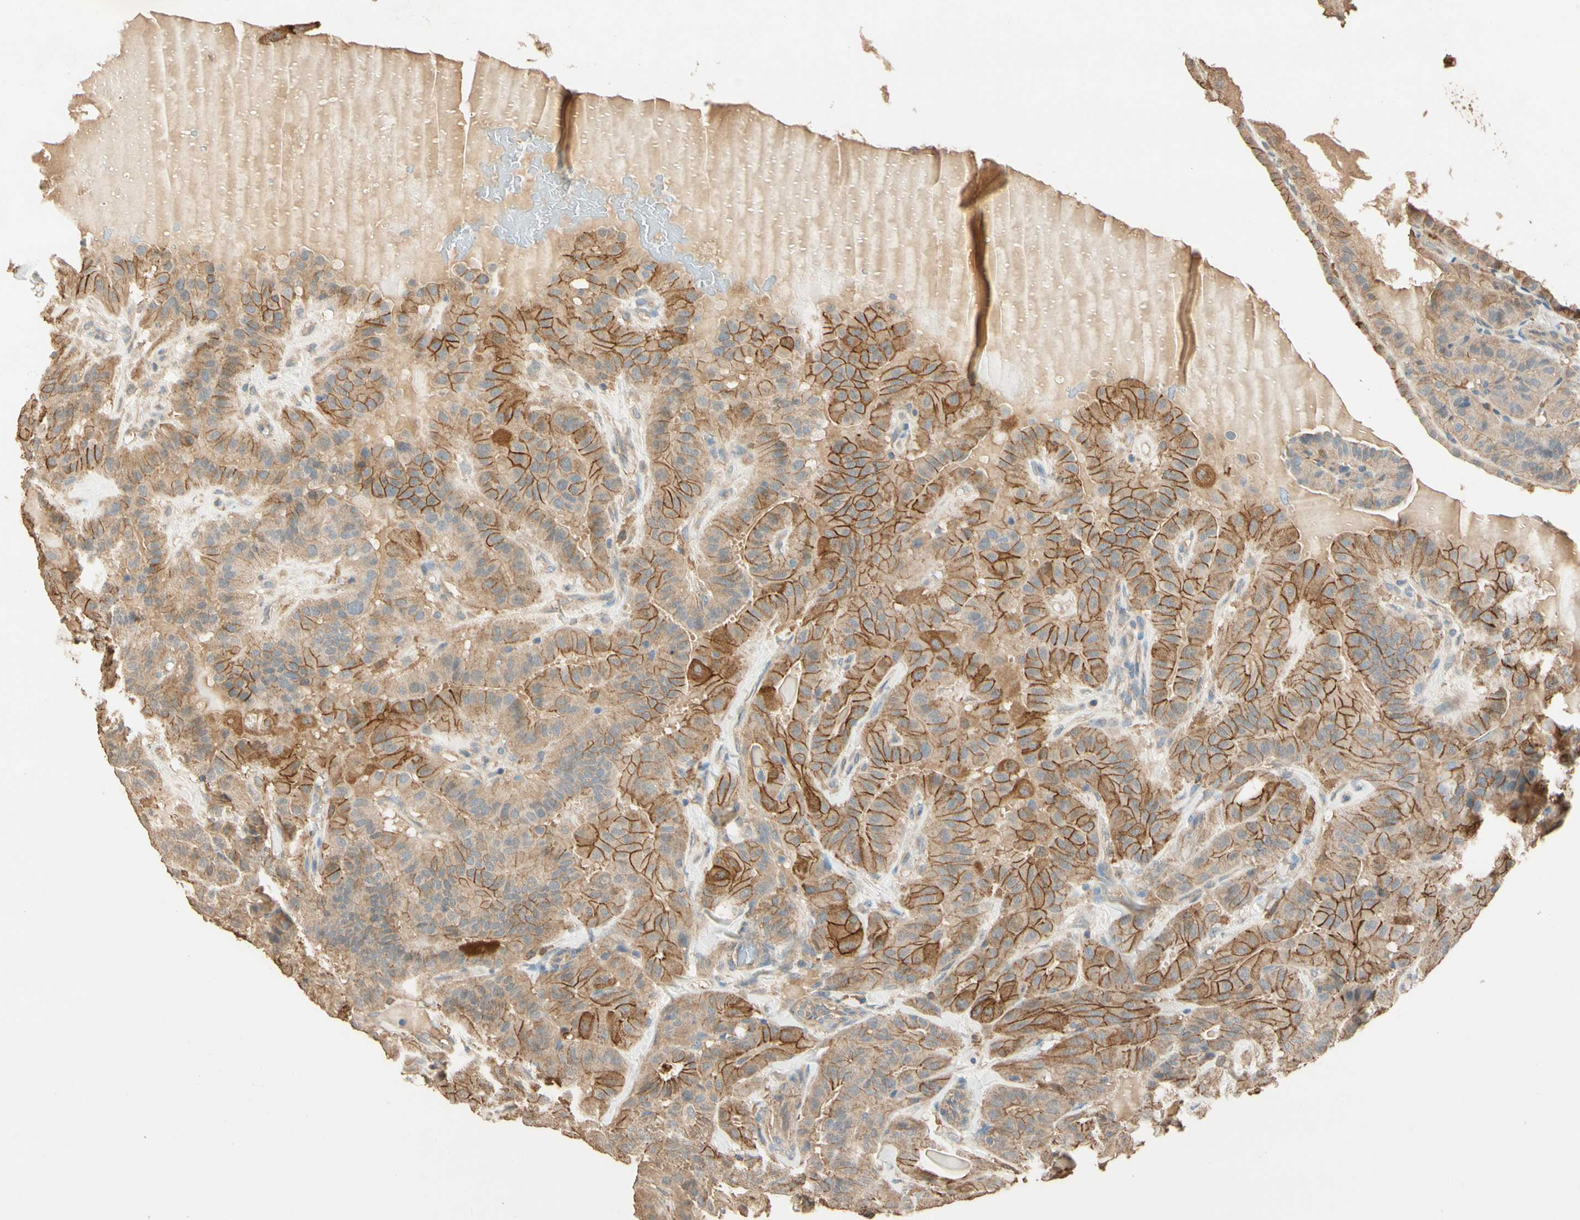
{"staining": {"intensity": "moderate", "quantity": ">75%", "location": "cytoplasmic/membranous"}, "tissue": "thyroid cancer", "cell_type": "Tumor cells", "image_type": "cancer", "snomed": [{"axis": "morphology", "description": "Papillary adenocarcinoma, NOS"}, {"axis": "topography", "description": "Thyroid gland"}], "caption": "Immunohistochemical staining of papillary adenocarcinoma (thyroid) shows moderate cytoplasmic/membranous protein expression in about >75% of tumor cells.", "gene": "CDH6", "patient": {"sex": "male", "age": 77}}